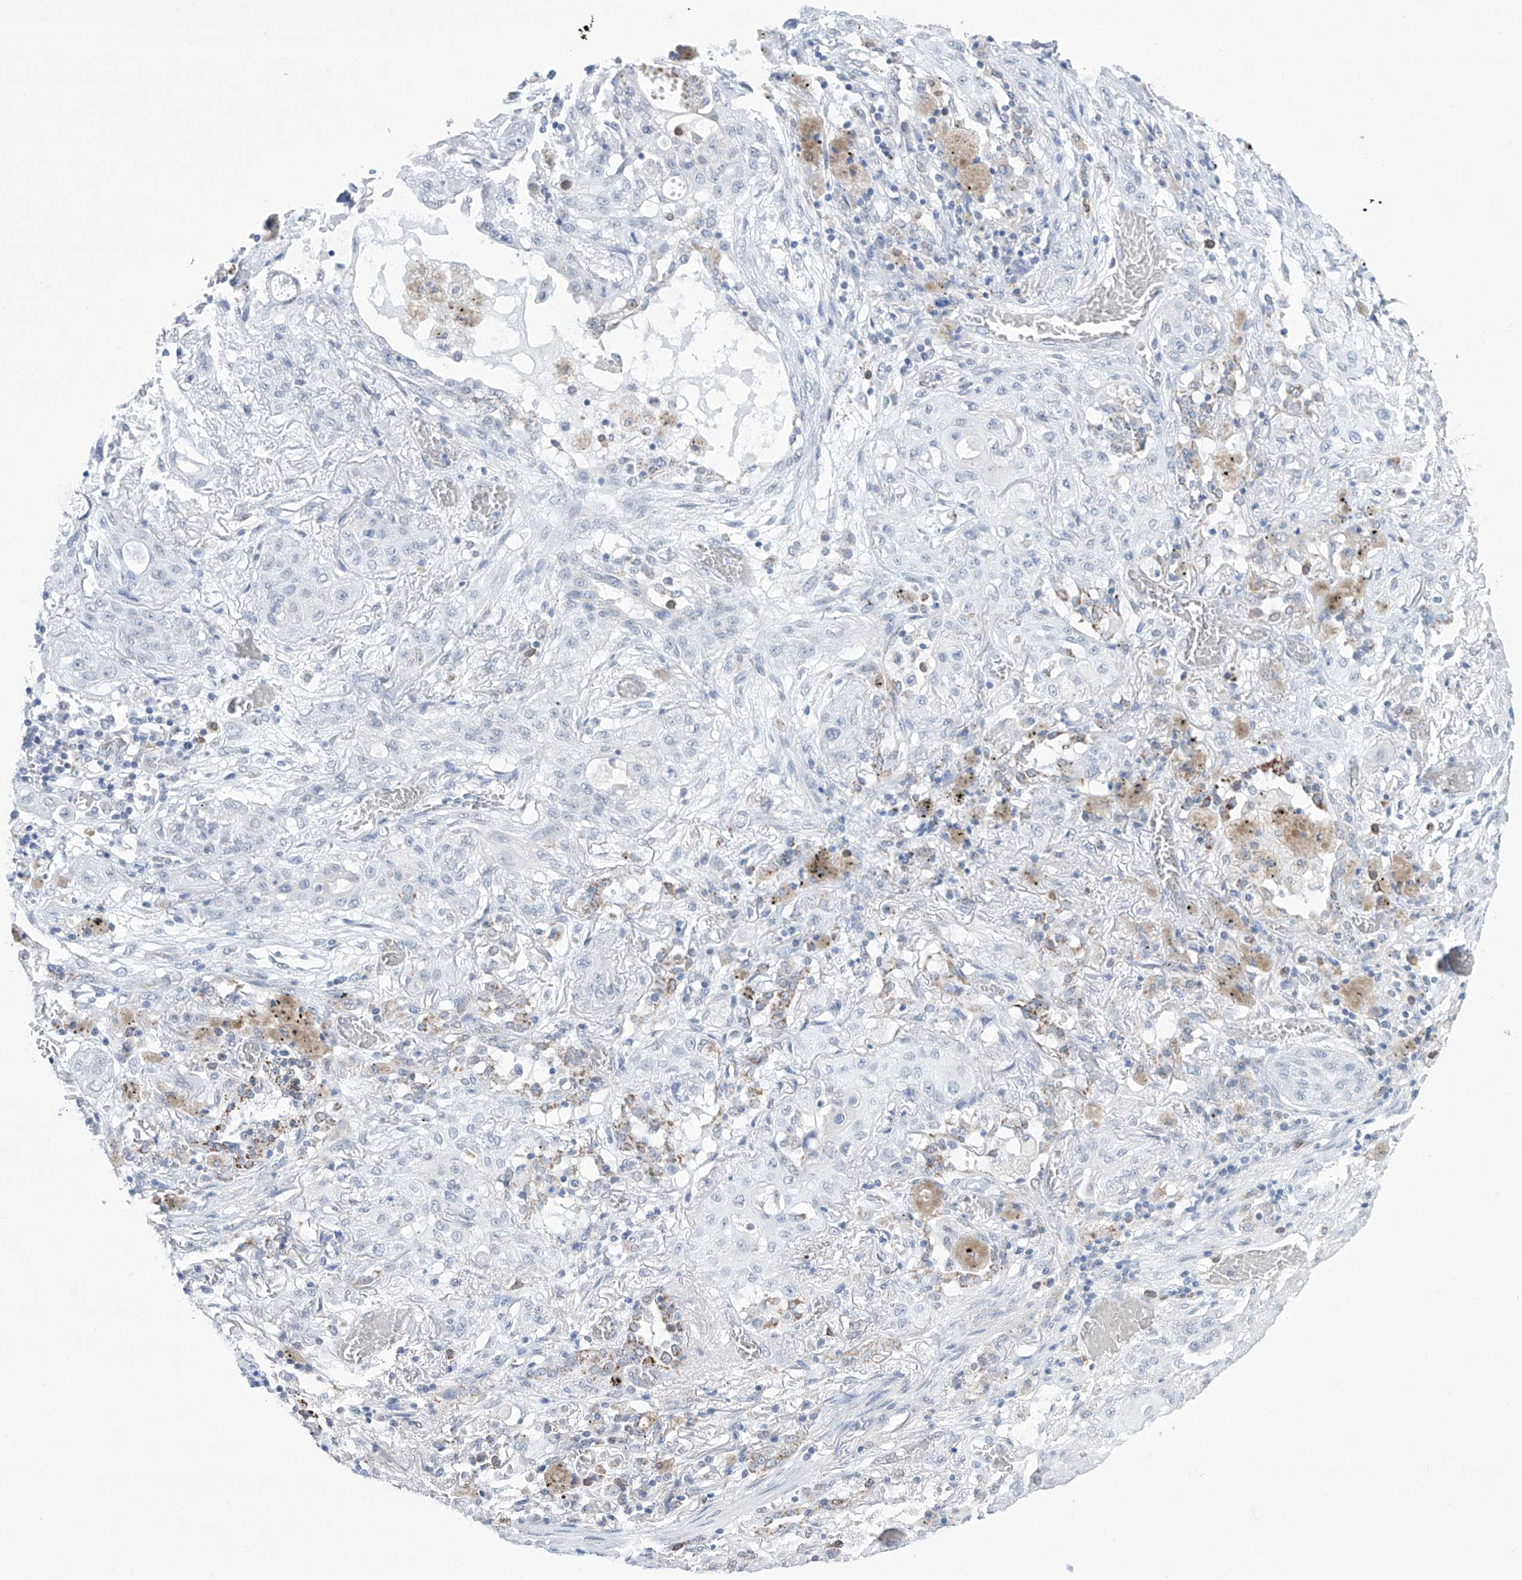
{"staining": {"intensity": "negative", "quantity": "none", "location": "none"}, "tissue": "lung cancer", "cell_type": "Tumor cells", "image_type": "cancer", "snomed": [{"axis": "morphology", "description": "Squamous cell carcinoma, NOS"}, {"axis": "topography", "description": "Lung"}], "caption": "Tumor cells show no significant protein staining in squamous cell carcinoma (lung).", "gene": "ALDH6A1", "patient": {"sex": "female", "age": 47}}